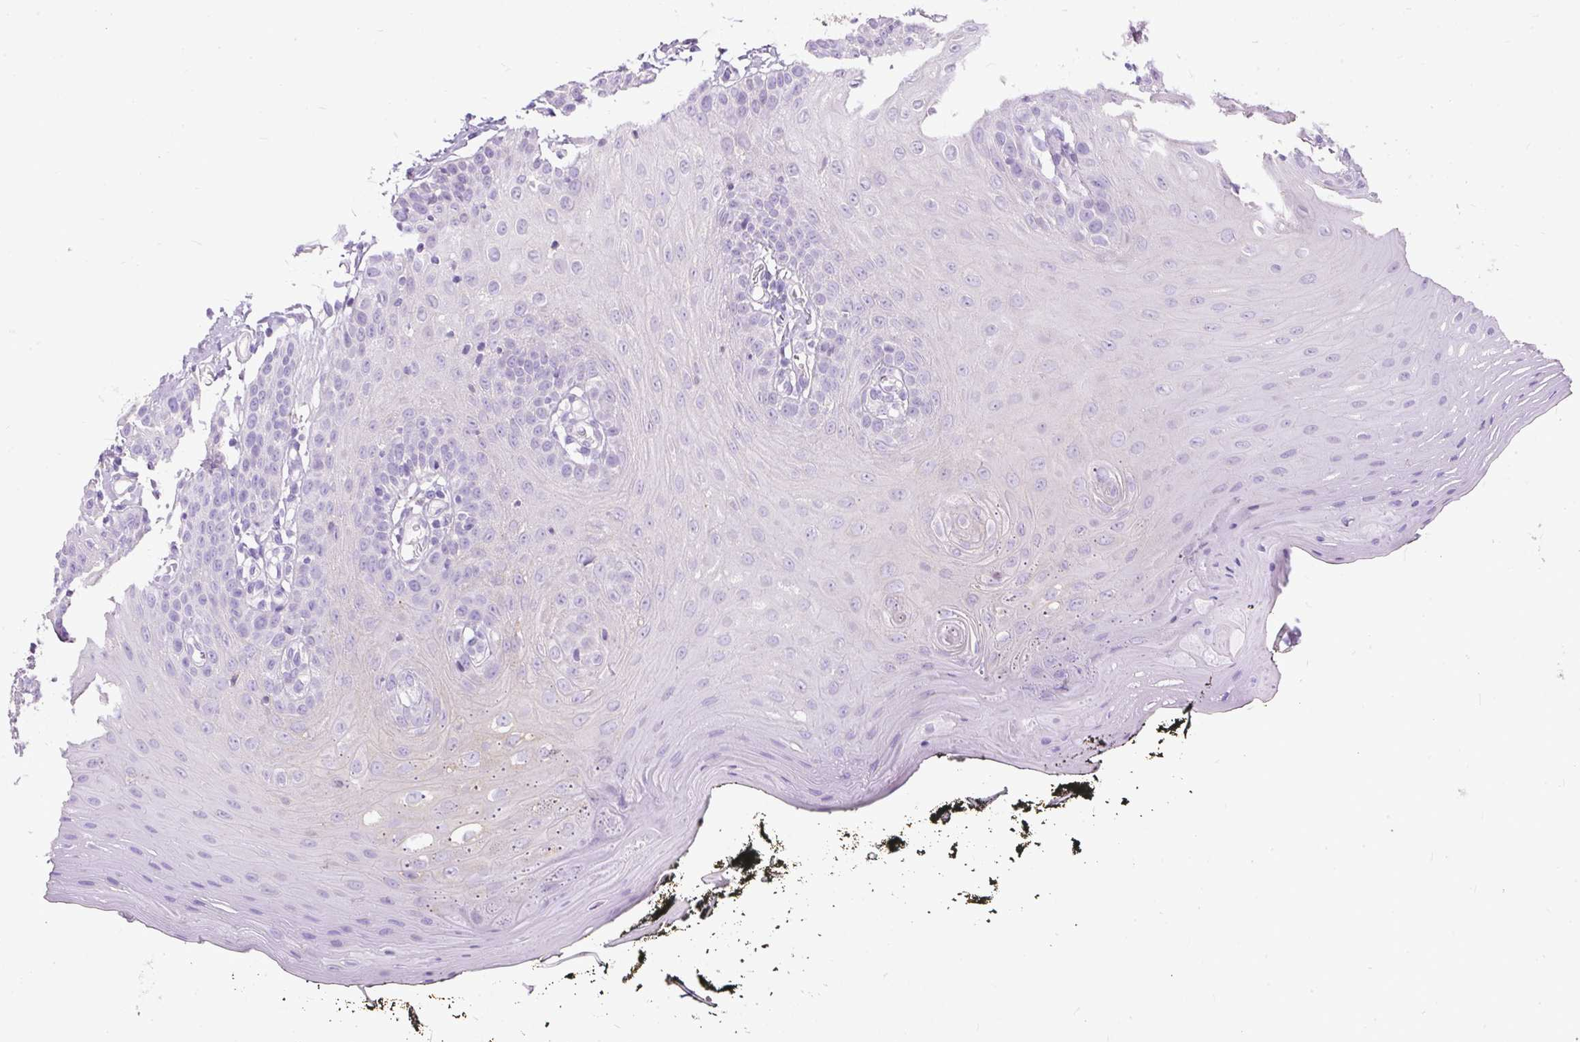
{"staining": {"intensity": "negative", "quantity": "none", "location": "none"}, "tissue": "oral mucosa", "cell_type": "Squamous epithelial cells", "image_type": "normal", "snomed": [{"axis": "morphology", "description": "Normal tissue, NOS"}, {"axis": "topography", "description": "Oral tissue"}], "caption": "A high-resolution photomicrograph shows immunohistochemistry staining of benign oral mucosa, which reveals no significant staining in squamous epithelial cells.", "gene": "GBX1", "patient": {"sex": "male", "age": 74}}